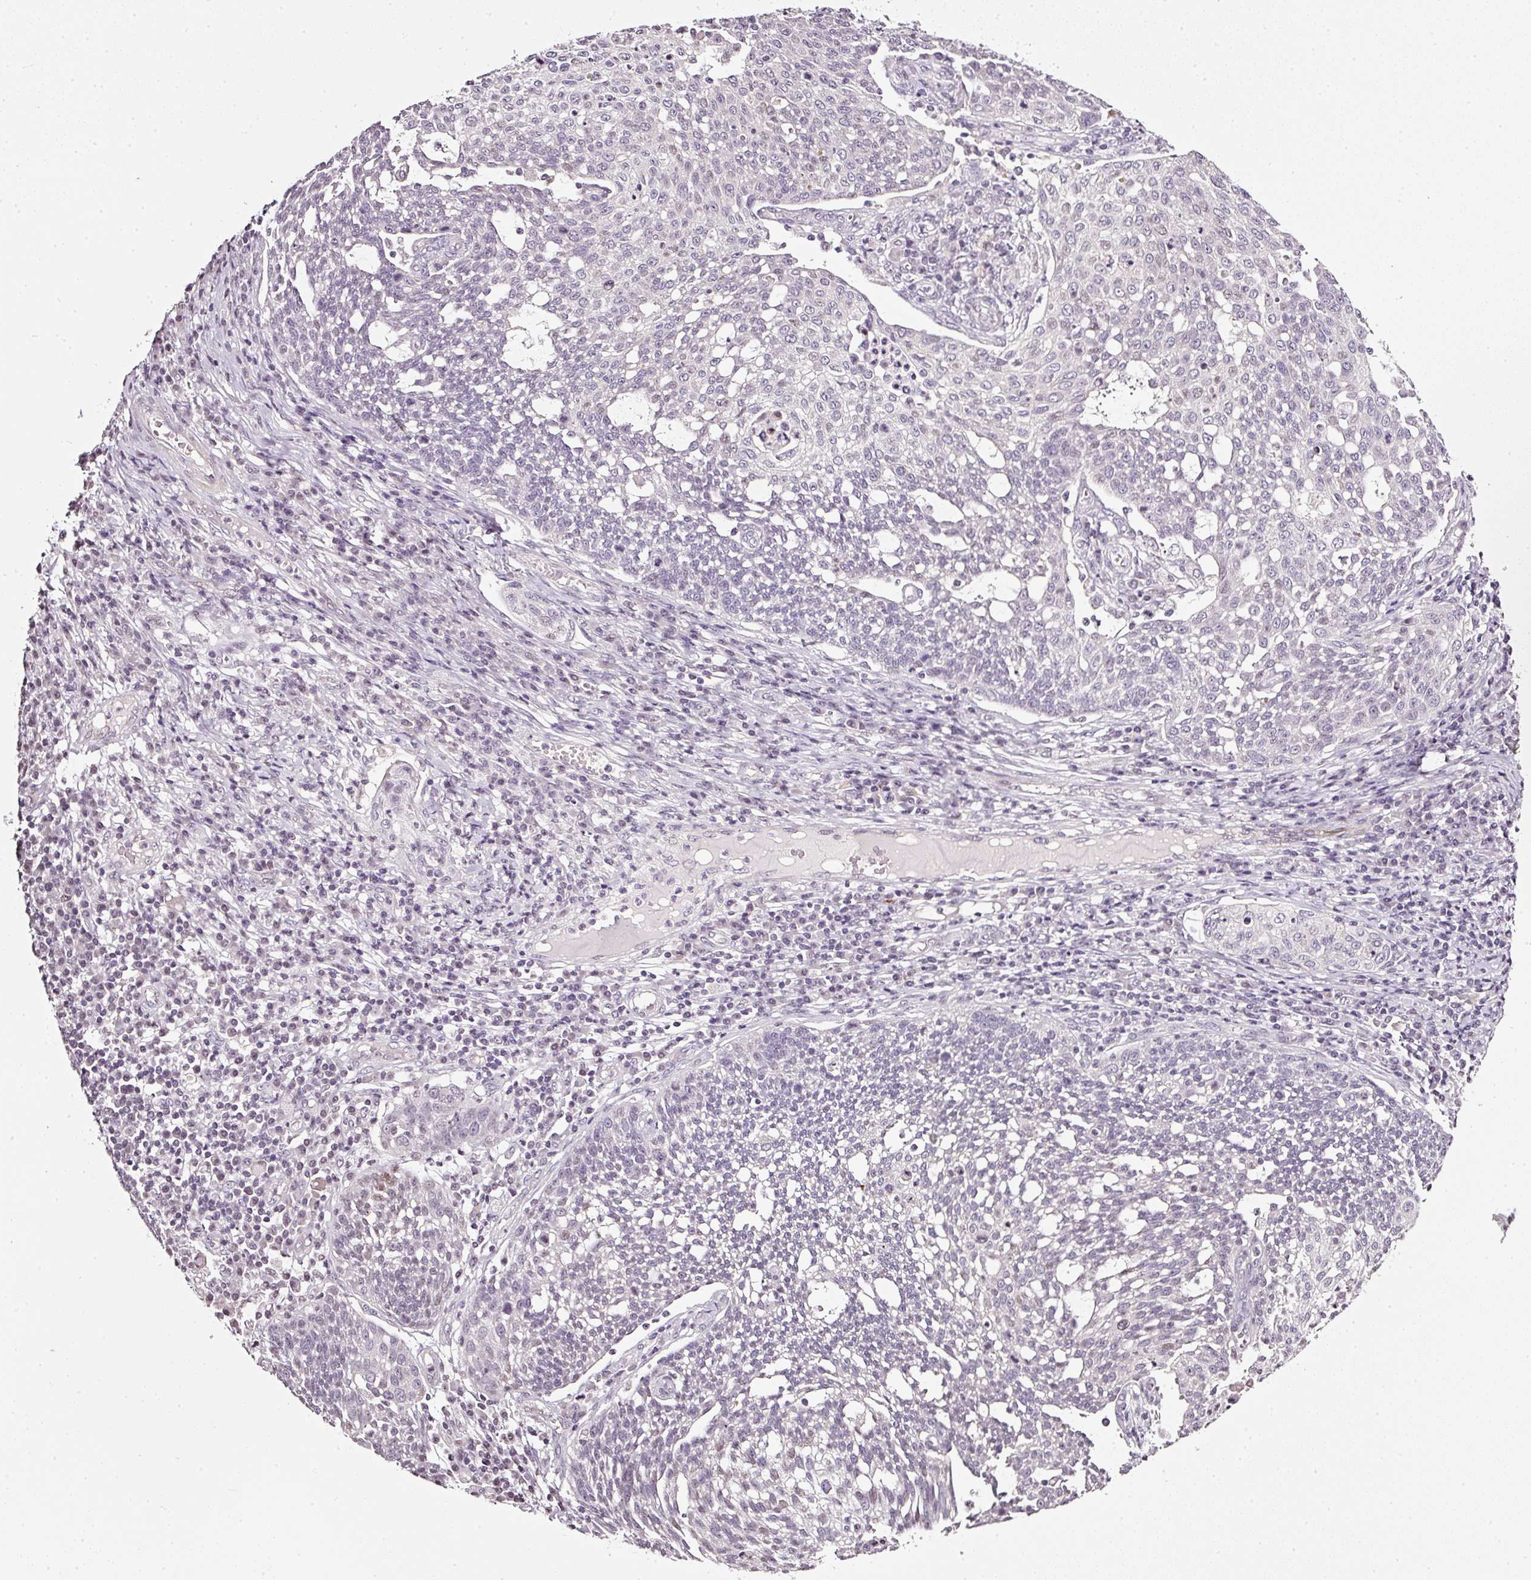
{"staining": {"intensity": "weak", "quantity": "<25%", "location": "nuclear"}, "tissue": "cervical cancer", "cell_type": "Tumor cells", "image_type": "cancer", "snomed": [{"axis": "morphology", "description": "Squamous cell carcinoma, NOS"}, {"axis": "topography", "description": "Cervix"}], "caption": "Human squamous cell carcinoma (cervical) stained for a protein using immunohistochemistry exhibits no expression in tumor cells.", "gene": "NRDE2", "patient": {"sex": "female", "age": 34}}